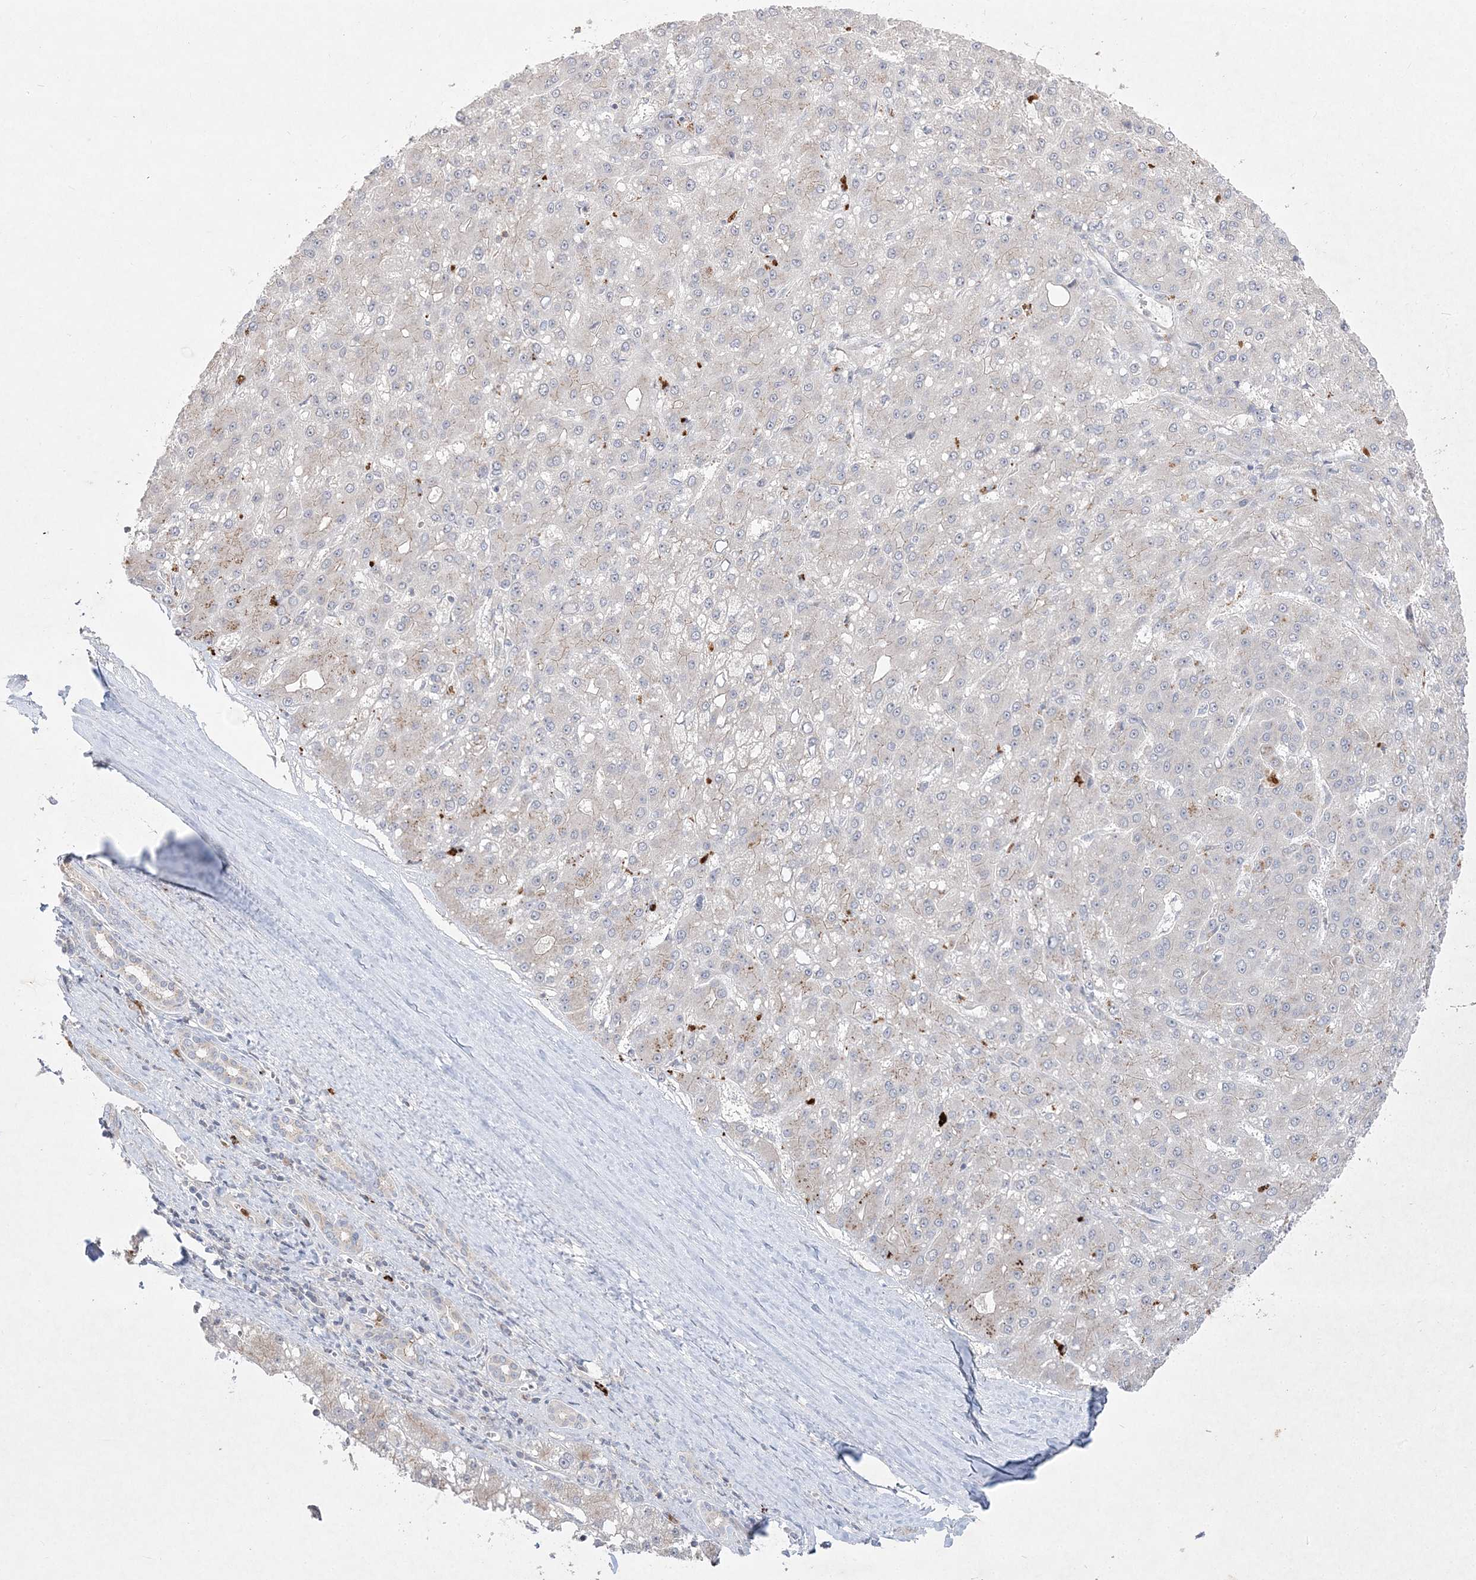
{"staining": {"intensity": "negative", "quantity": "none", "location": "none"}, "tissue": "liver cancer", "cell_type": "Tumor cells", "image_type": "cancer", "snomed": [{"axis": "morphology", "description": "Carcinoma, Hepatocellular, NOS"}, {"axis": "topography", "description": "Liver"}], "caption": "IHC image of human liver cancer (hepatocellular carcinoma) stained for a protein (brown), which demonstrates no expression in tumor cells.", "gene": "CLNK", "patient": {"sex": "male", "age": 67}}